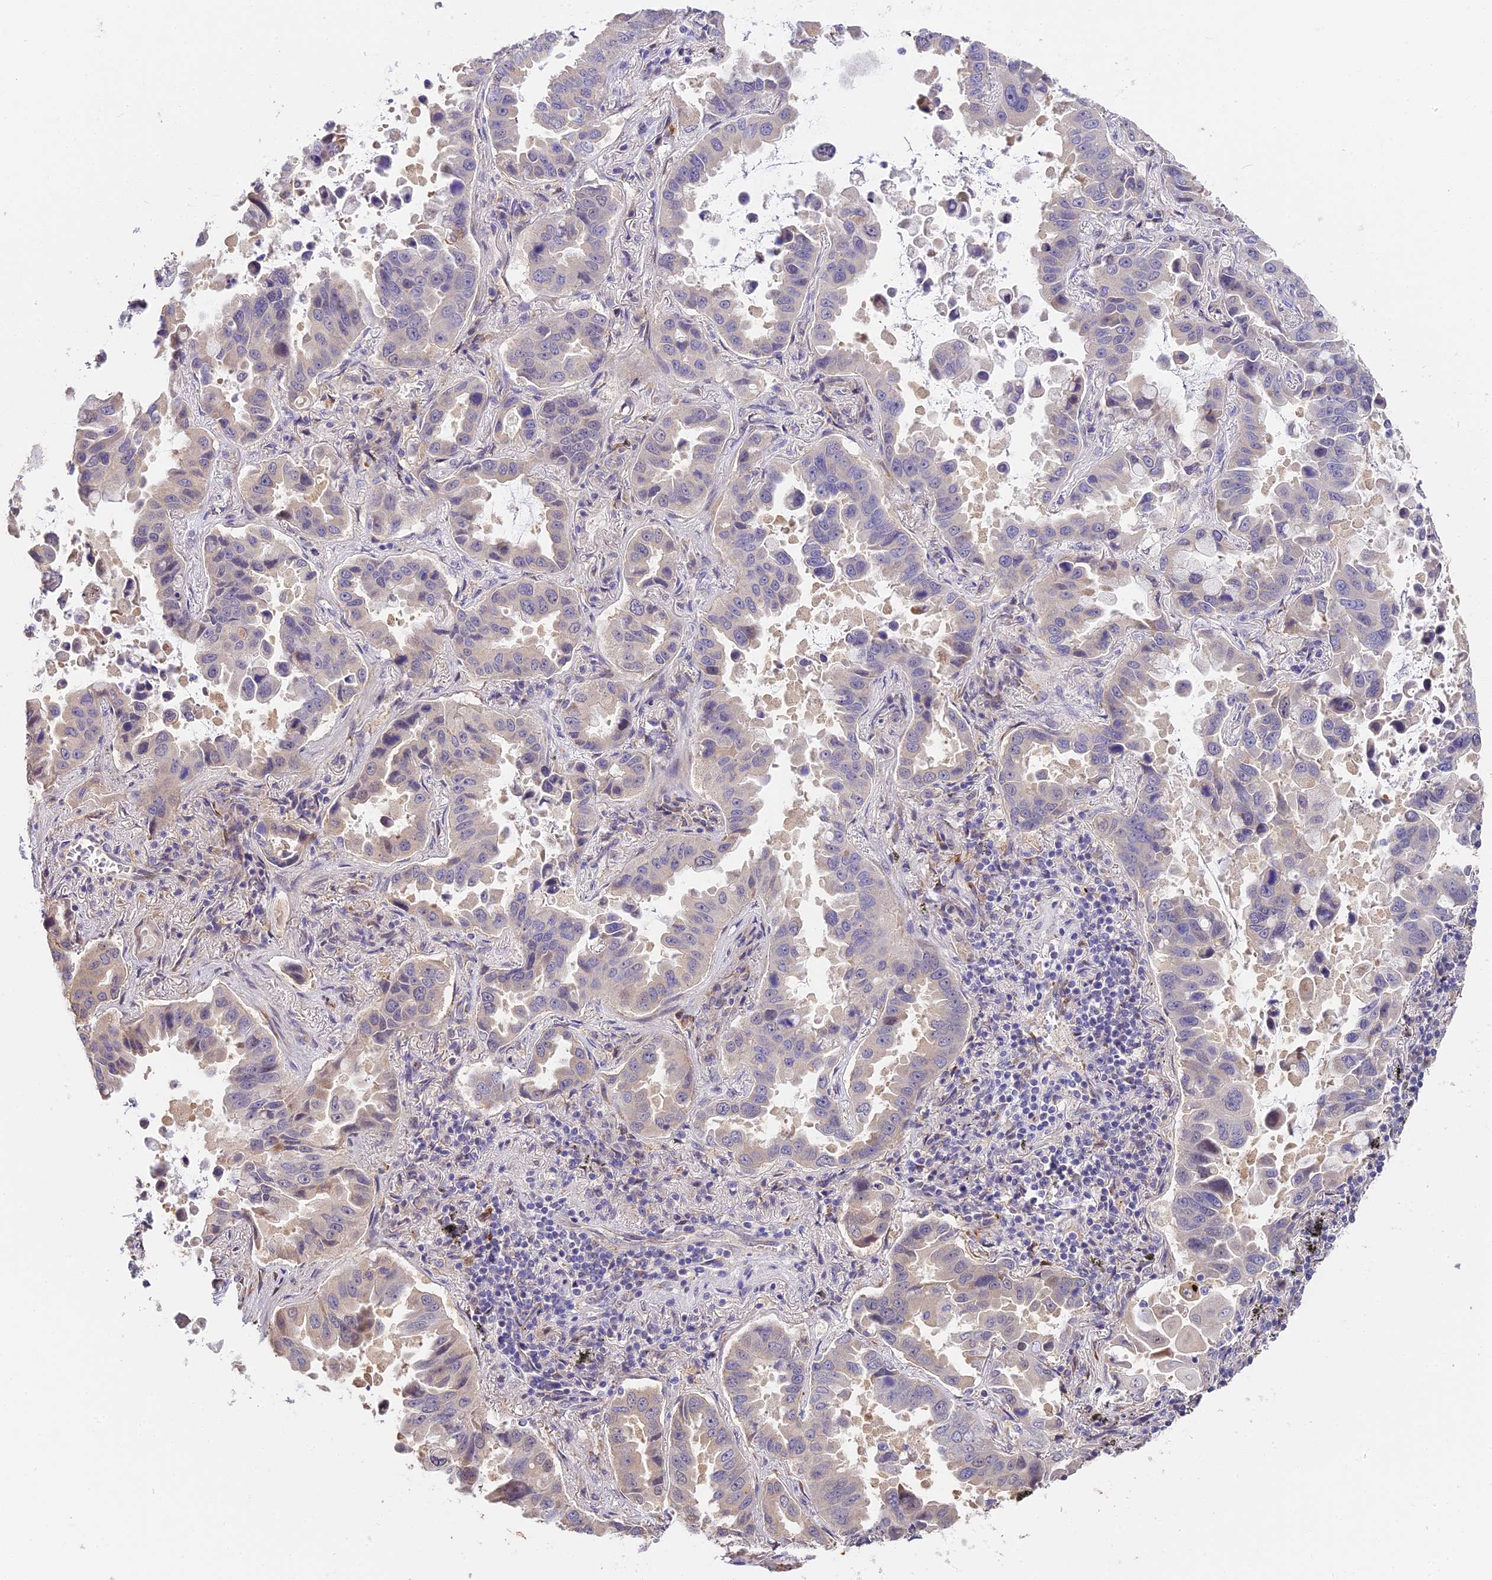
{"staining": {"intensity": "negative", "quantity": "none", "location": "none"}, "tissue": "lung cancer", "cell_type": "Tumor cells", "image_type": "cancer", "snomed": [{"axis": "morphology", "description": "Adenocarcinoma, NOS"}, {"axis": "topography", "description": "Lung"}], "caption": "Tumor cells are negative for brown protein staining in lung cancer (adenocarcinoma).", "gene": "BSCL2", "patient": {"sex": "male", "age": 64}}